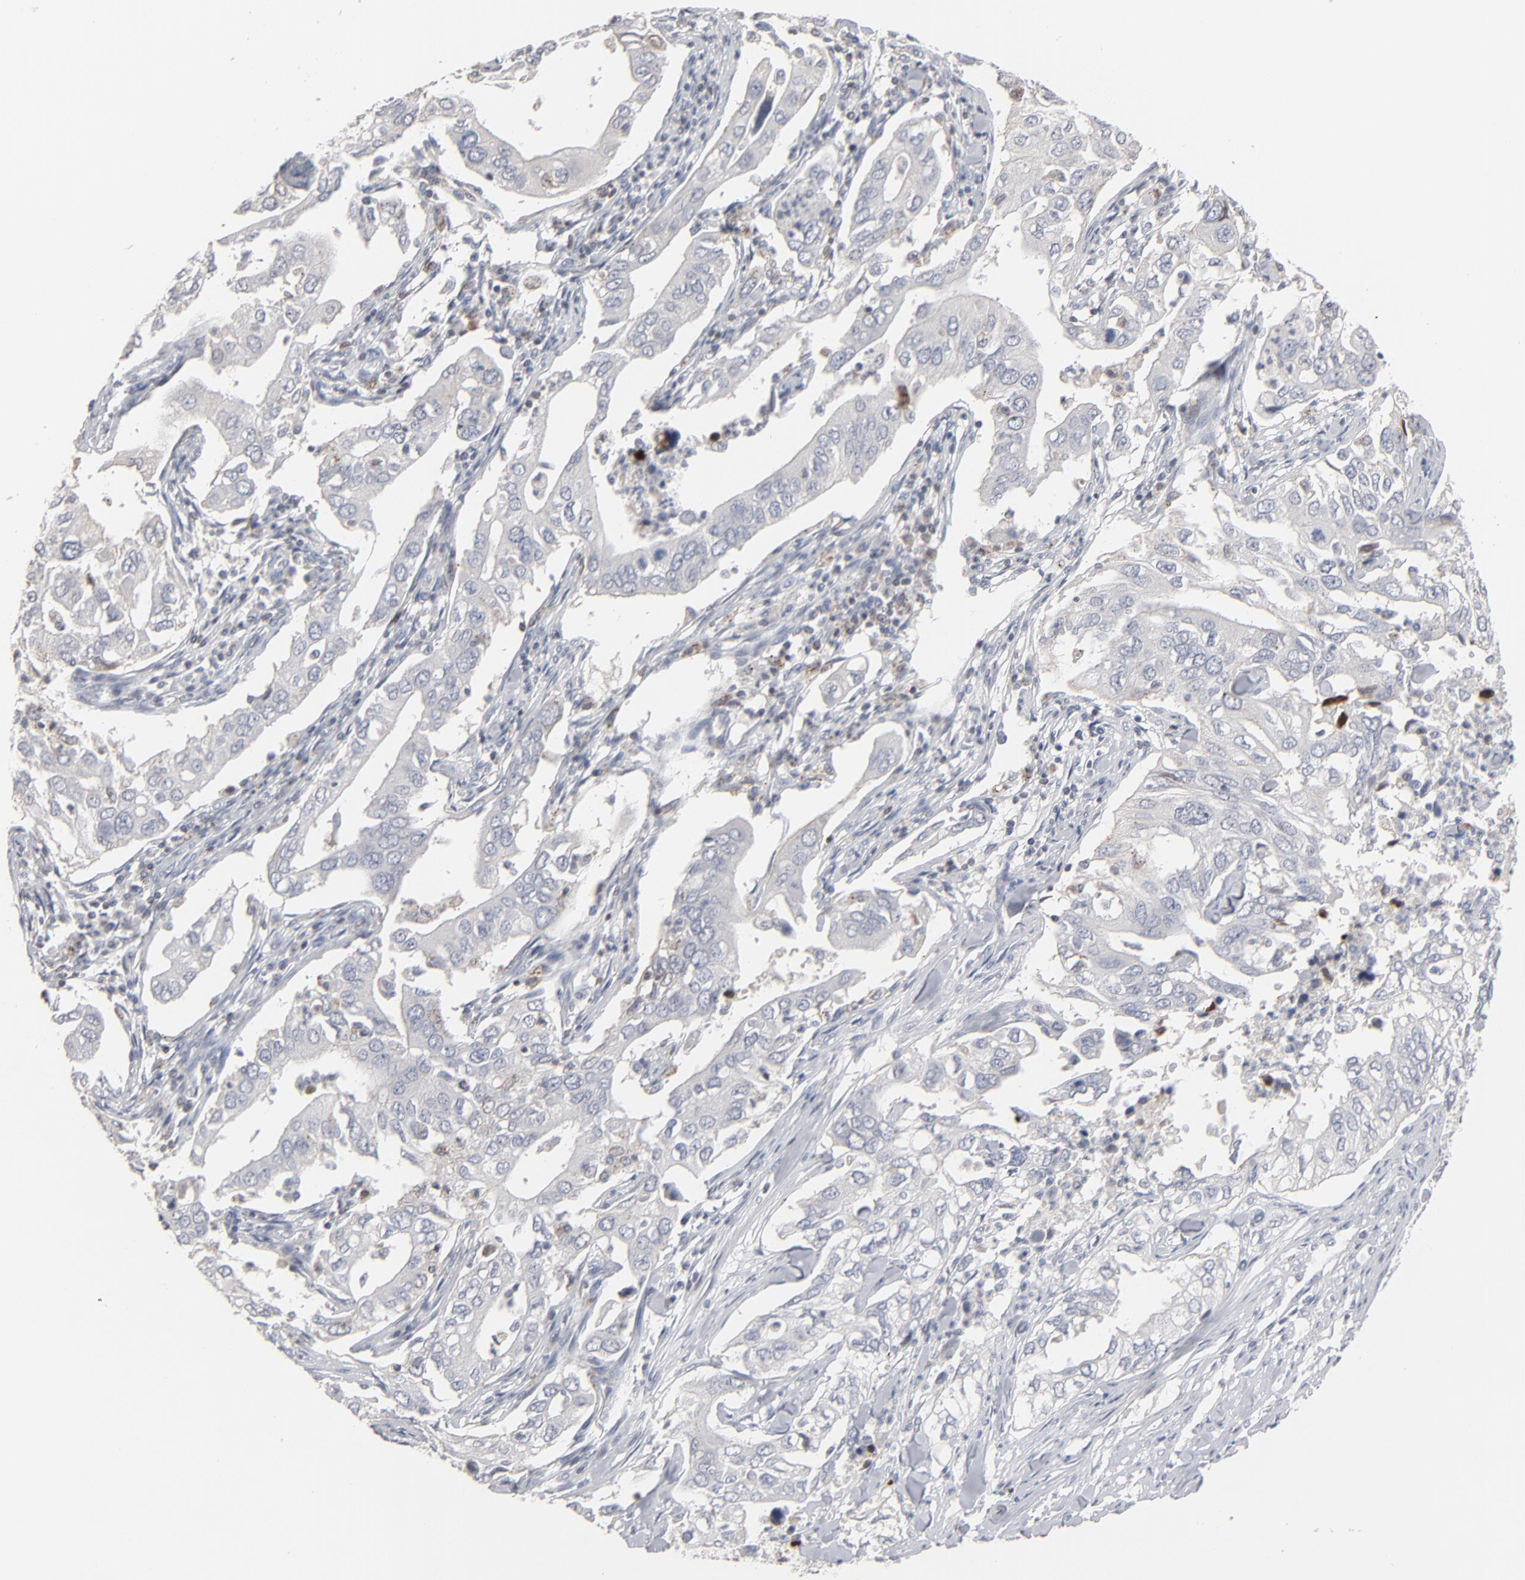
{"staining": {"intensity": "weak", "quantity": ">75%", "location": "cytoplasmic/membranous"}, "tissue": "lung cancer", "cell_type": "Tumor cells", "image_type": "cancer", "snomed": [{"axis": "morphology", "description": "Adenocarcinoma, NOS"}, {"axis": "topography", "description": "Lung"}], "caption": "This histopathology image reveals immunohistochemistry (IHC) staining of human lung adenocarcinoma, with low weak cytoplasmic/membranous positivity in approximately >75% of tumor cells.", "gene": "STAT4", "patient": {"sex": "male", "age": 48}}